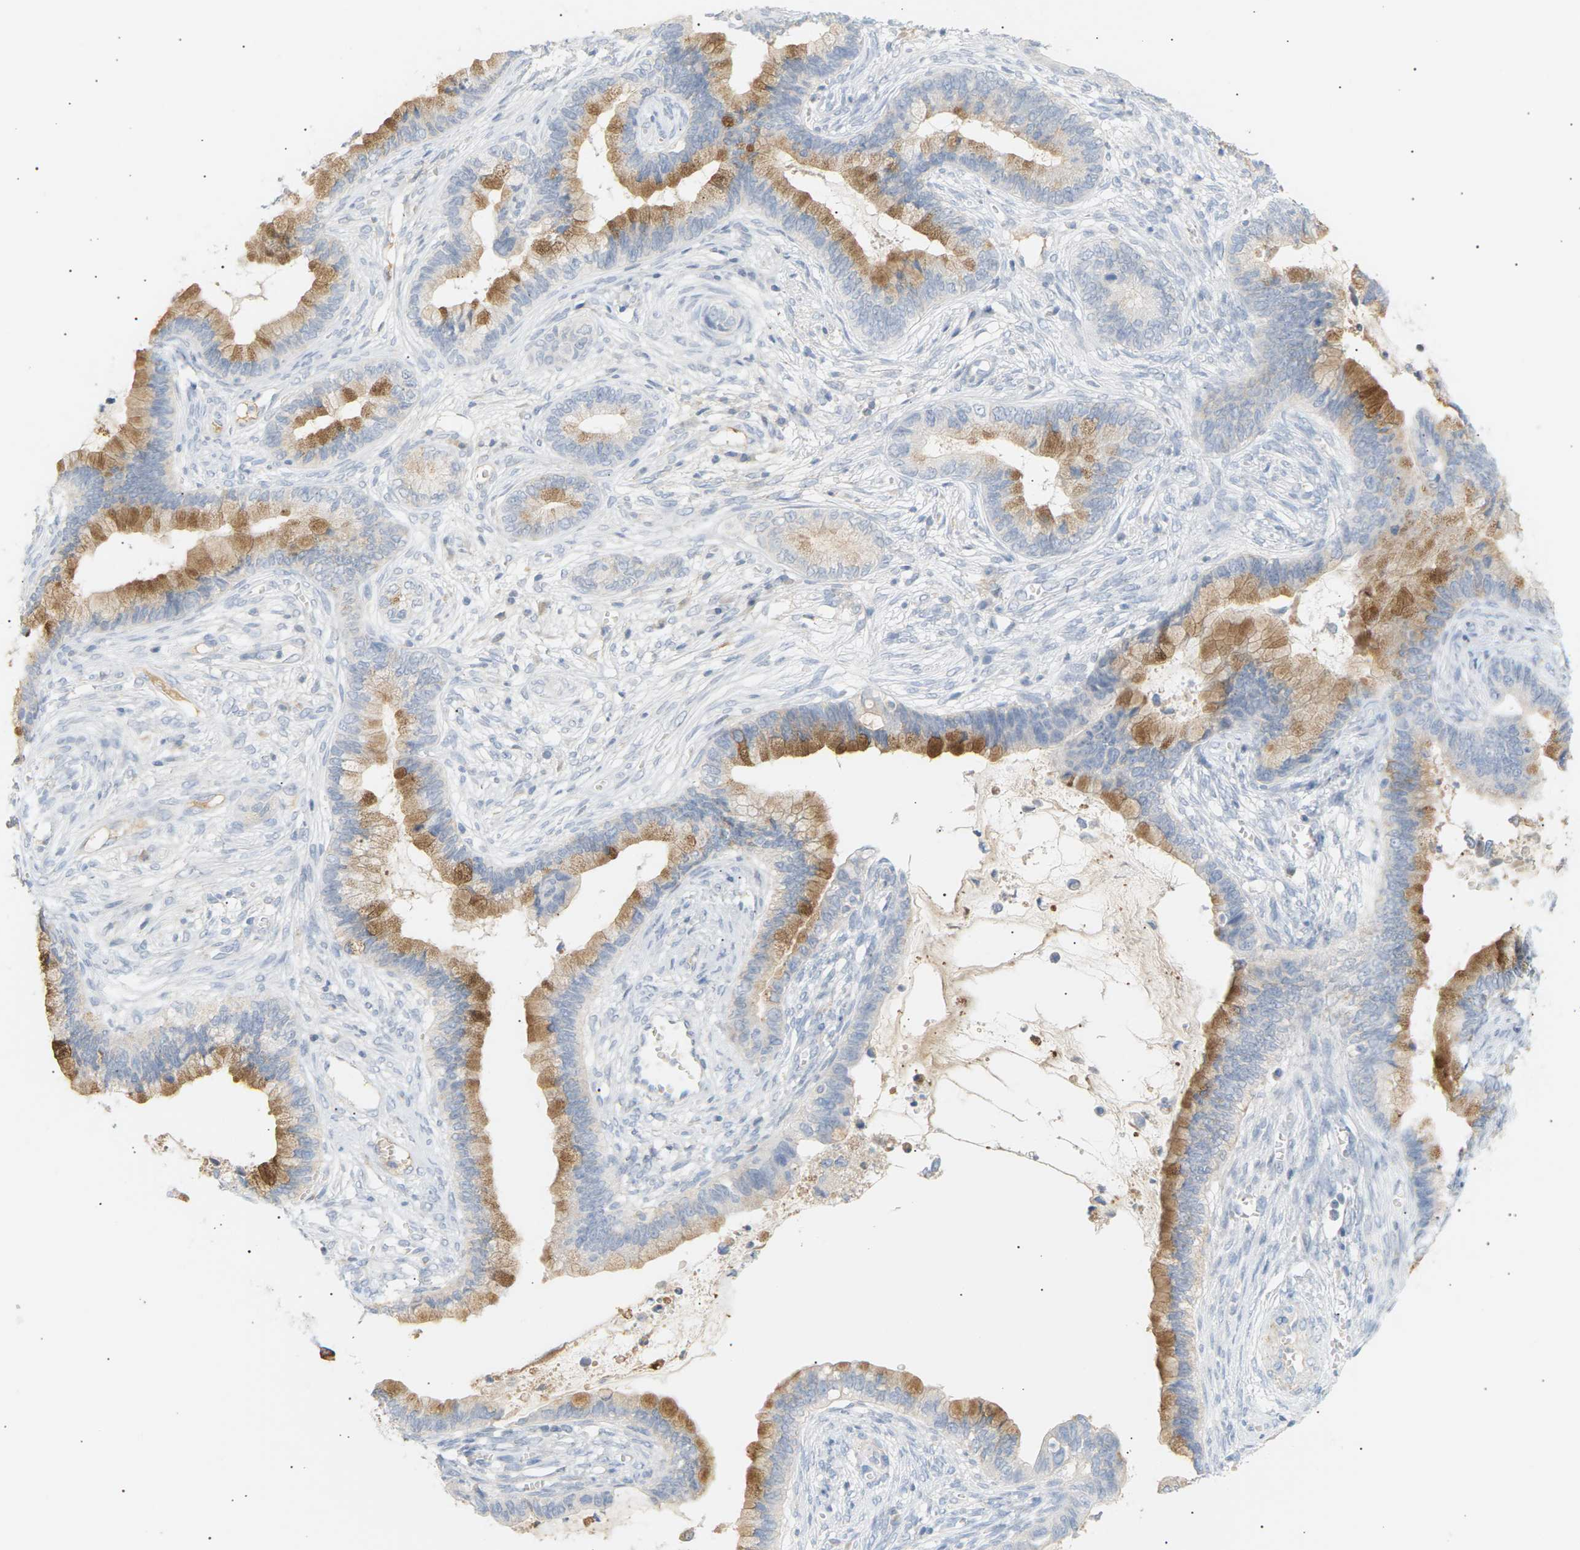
{"staining": {"intensity": "moderate", "quantity": ">75%", "location": "cytoplasmic/membranous"}, "tissue": "cervical cancer", "cell_type": "Tumor cells", "image_type": "cancer", "snomed": [{"axis": "morphology", "description": "Adenocarcinoma, NOS"}, {"axis": "topography", "description": "Cervix"}], "caption": "A brown stain highlights moderate cytoplasmic/membranous expression of a protein in cervical cancer tumor cells.", "gene": "CLU", "patient": {"sex": "female", "age": 44}}